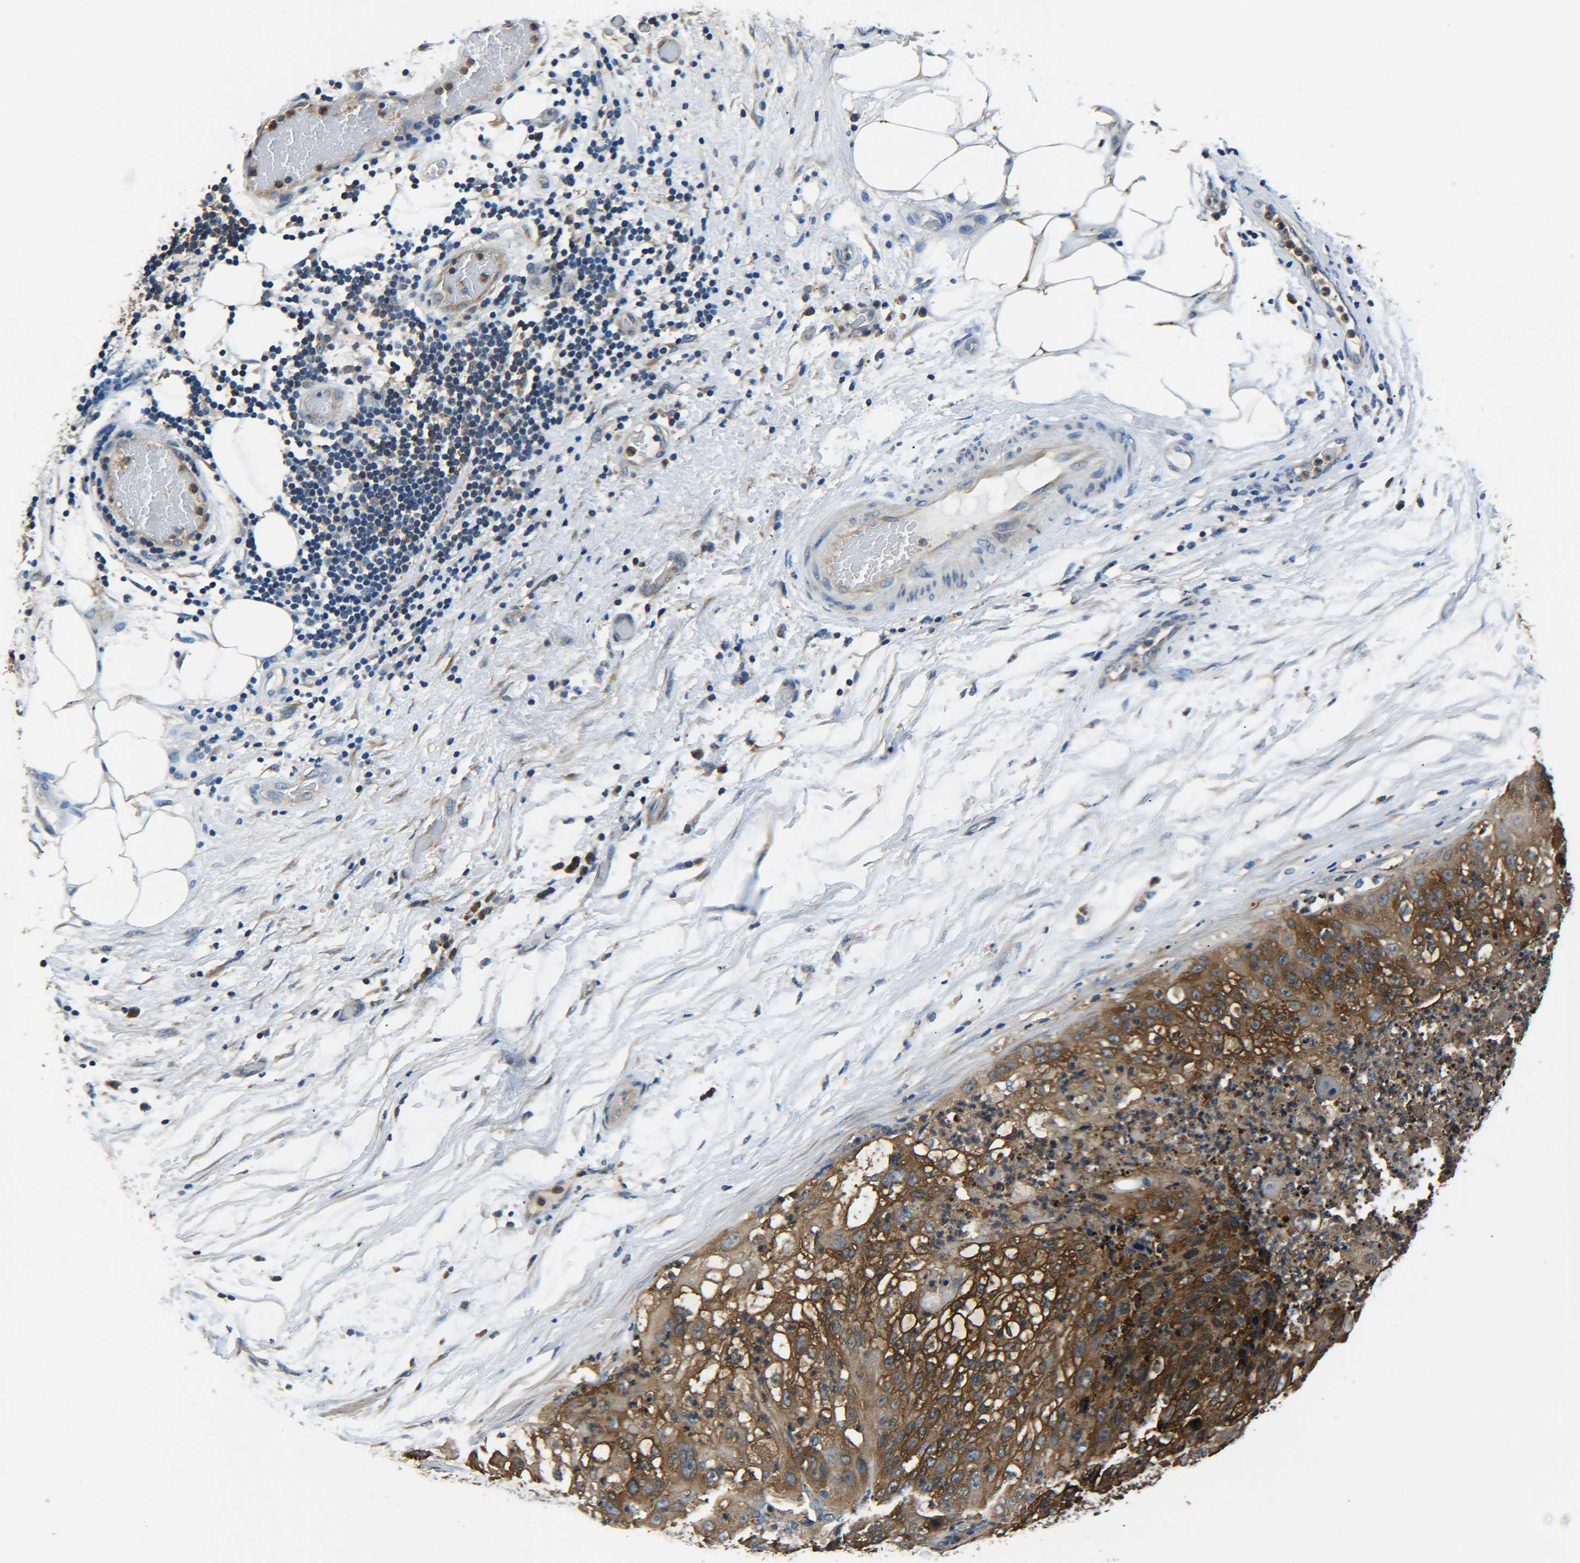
{"staining": {"intensity": "moderate", "quantity": ">75%", "location": "cytoplasmic/membranous"}, "tissue": "lung cancer", "cell_type": "Tumor cells", "image_type": "cancer", "snomed": [{"axis": "morphology", "description": "Inflammation, NOS"}, {"axis": "morphology", "description": "Squamous cell carcinoma, NOS"}, {"axis": "topography", "description": "Lymph node"}, {"axis": "topography", "description": "Soft tissue"}, {"axis": "topography", "description": "Lung"}], "caption": "Brown immunohistochemical staining in human lung cancer exhibits moderate cytoplasmic/membranous staining in approximately >75% of tumor cells. Immunohistochemistry stains the protein of interest in brown and the nuclei are stained blue.", "gene": "PREB", "patient": {"sex": "male", "age": 66}}